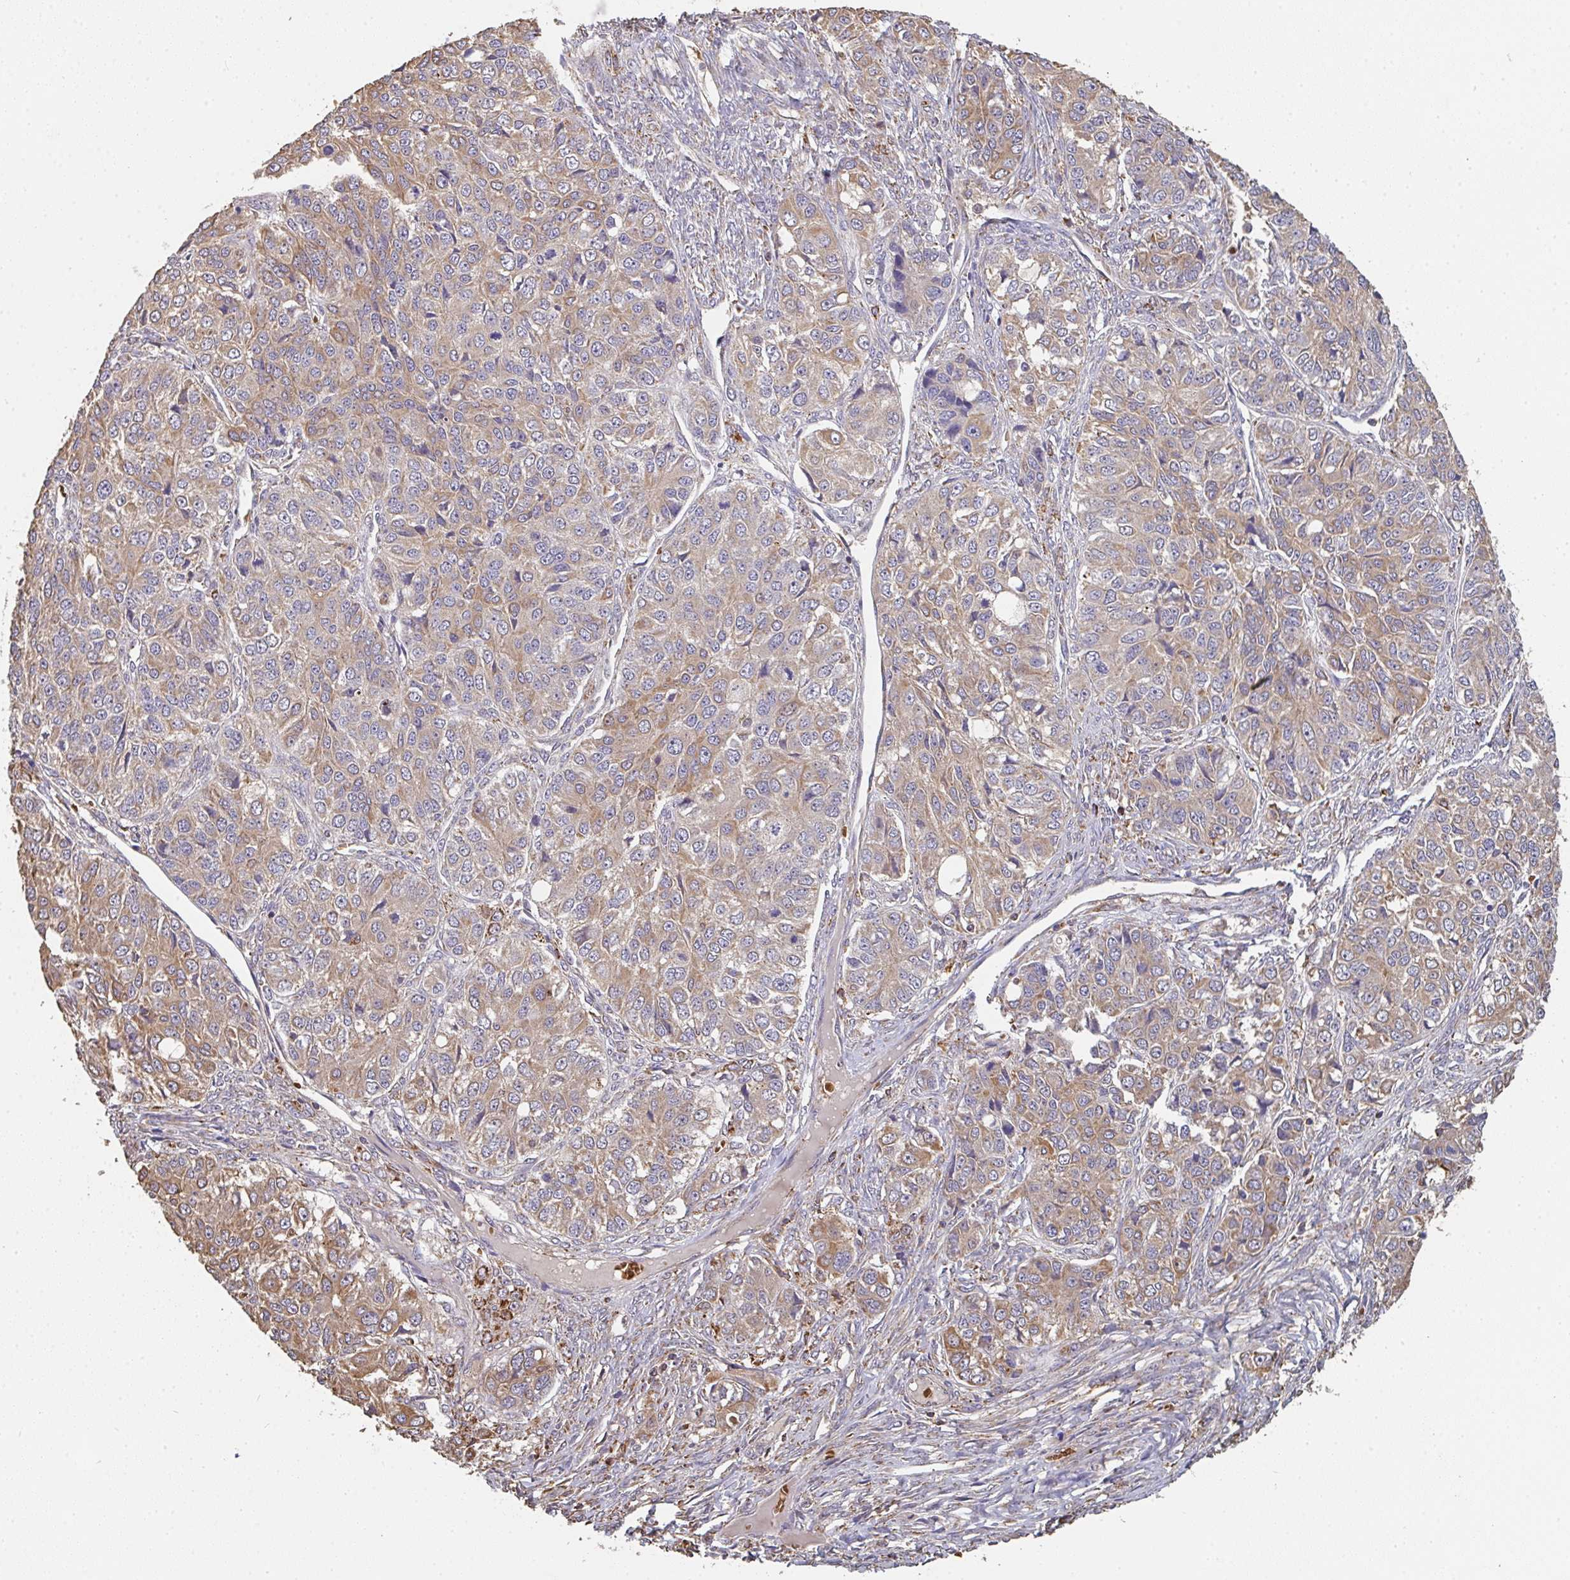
{"staining": {"intensity": "moderate", "quantity": ">75%", "location": "cytoplasmic/membranous"}, "tissue": "ovarian cancer", "cell_type": "Tumor cells", "image_type": "cancer", "snomed": [{"axis": "morphology", "description": "Carcinoma, endometroid"}, {"axis": "topography", "description": "Ovary"}], "caption": "Ovarian cancer (endometroid carcinoma) stained with a brown dye reveals moderate cytoplasmic/membranous positive positivity in about >75% of tumor cells.", "gene": "POLG", "patient": {"sex": "female", "age": 51}}